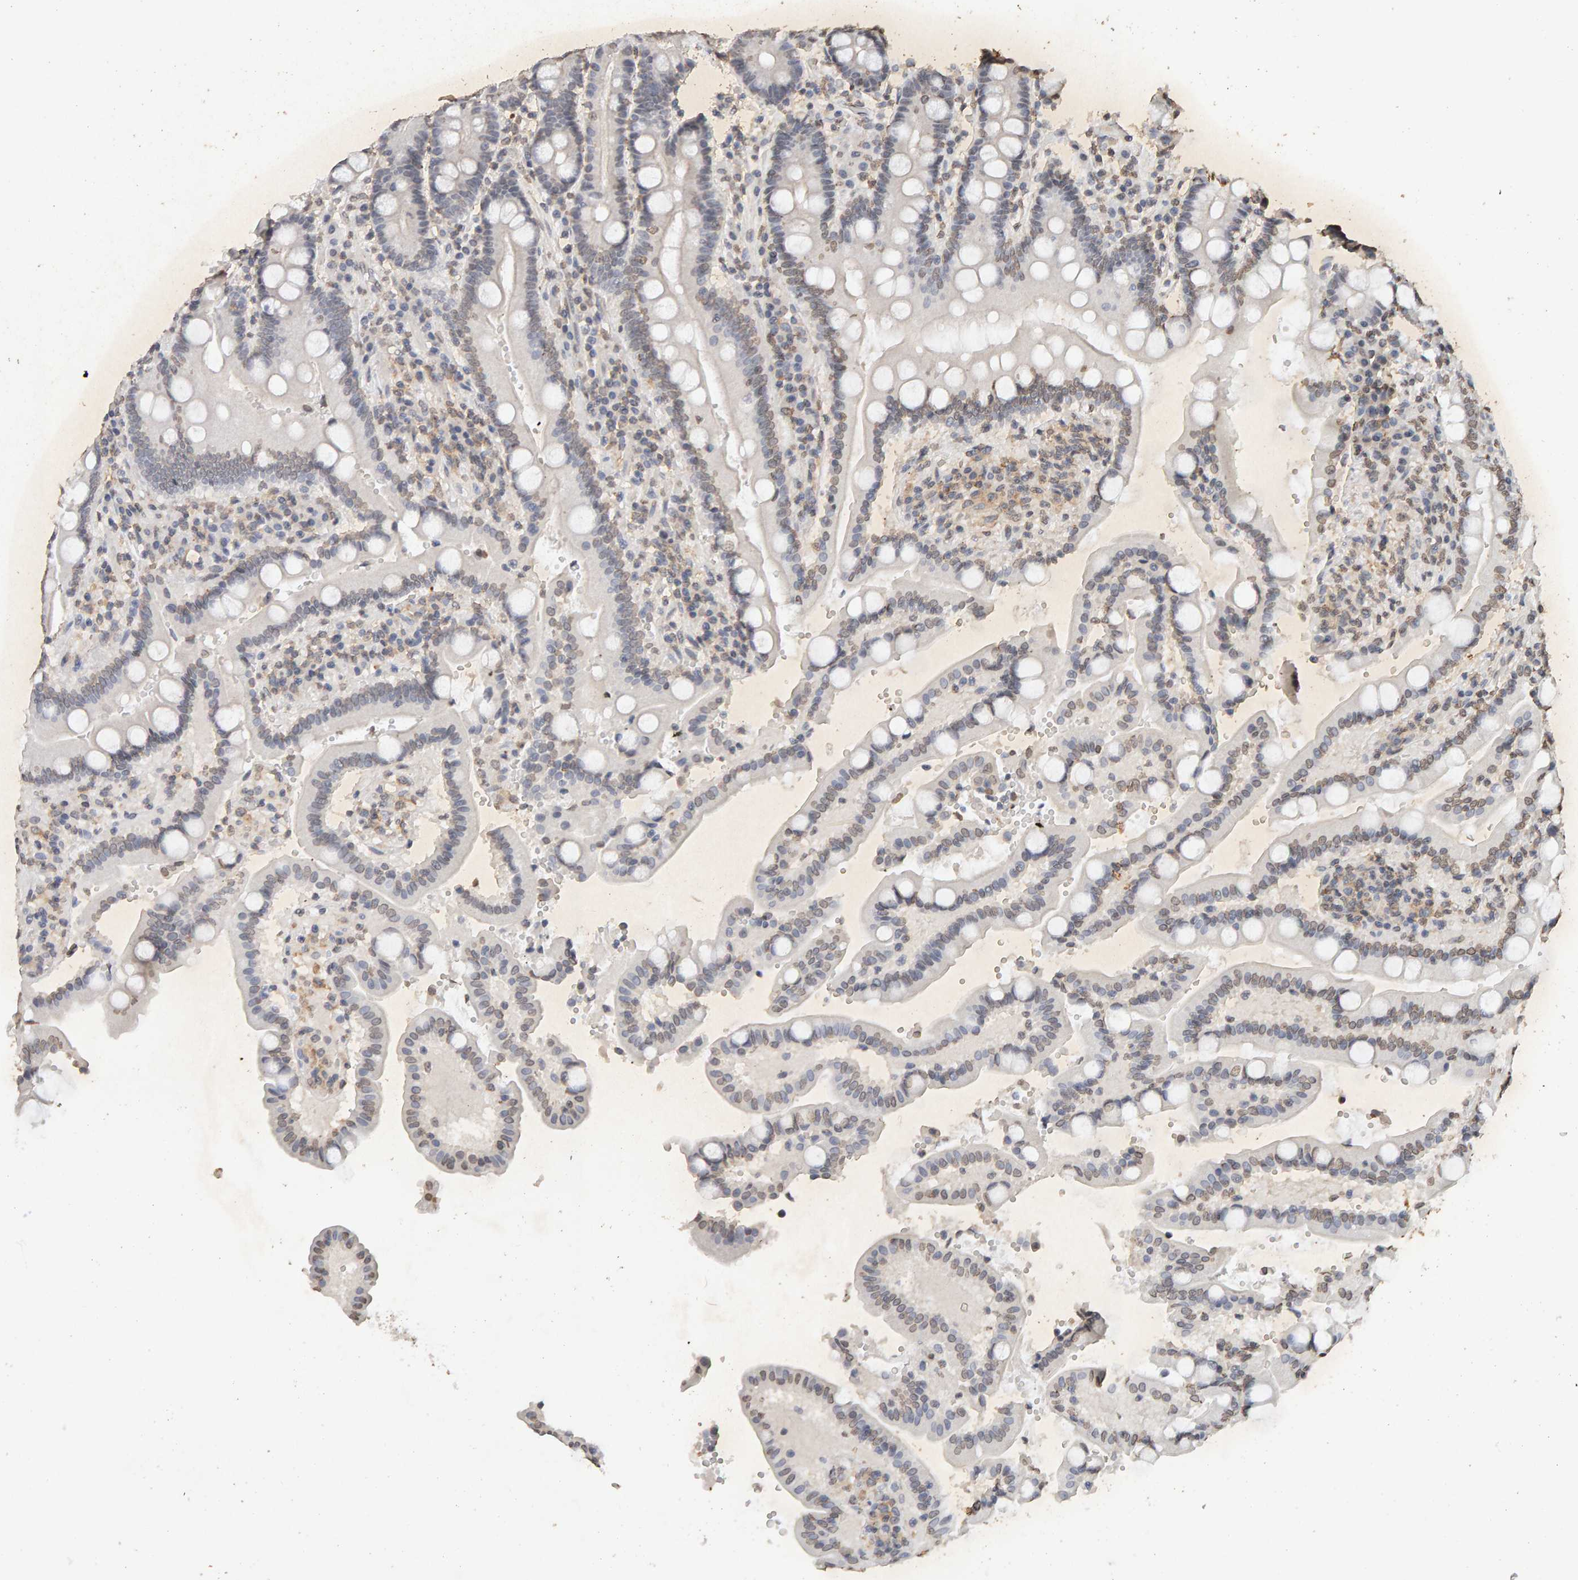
{"staining": {"intensity": "weak", "quantity": "25%-75%", "location": "nuclear"}, "tissue": "duodenum", "cell_type": "Glandular cells", "image_type": "normal", "snomed": [{"axis": "morphology", "description": "Normal tissue, NOS"}, {"axis": "topography", "description": "Small intestine, NOS"}], "caption": "Immunohistochemical staining of benign duodenum demonstrates low levels of weak nuclear staining in about 25%-75% of glandular cells. (brown staining indicates protein expression, while blue staining denotes nuclei).", "gene": "DNAJB5", "patient": {"sex": "female", "age": 71}}